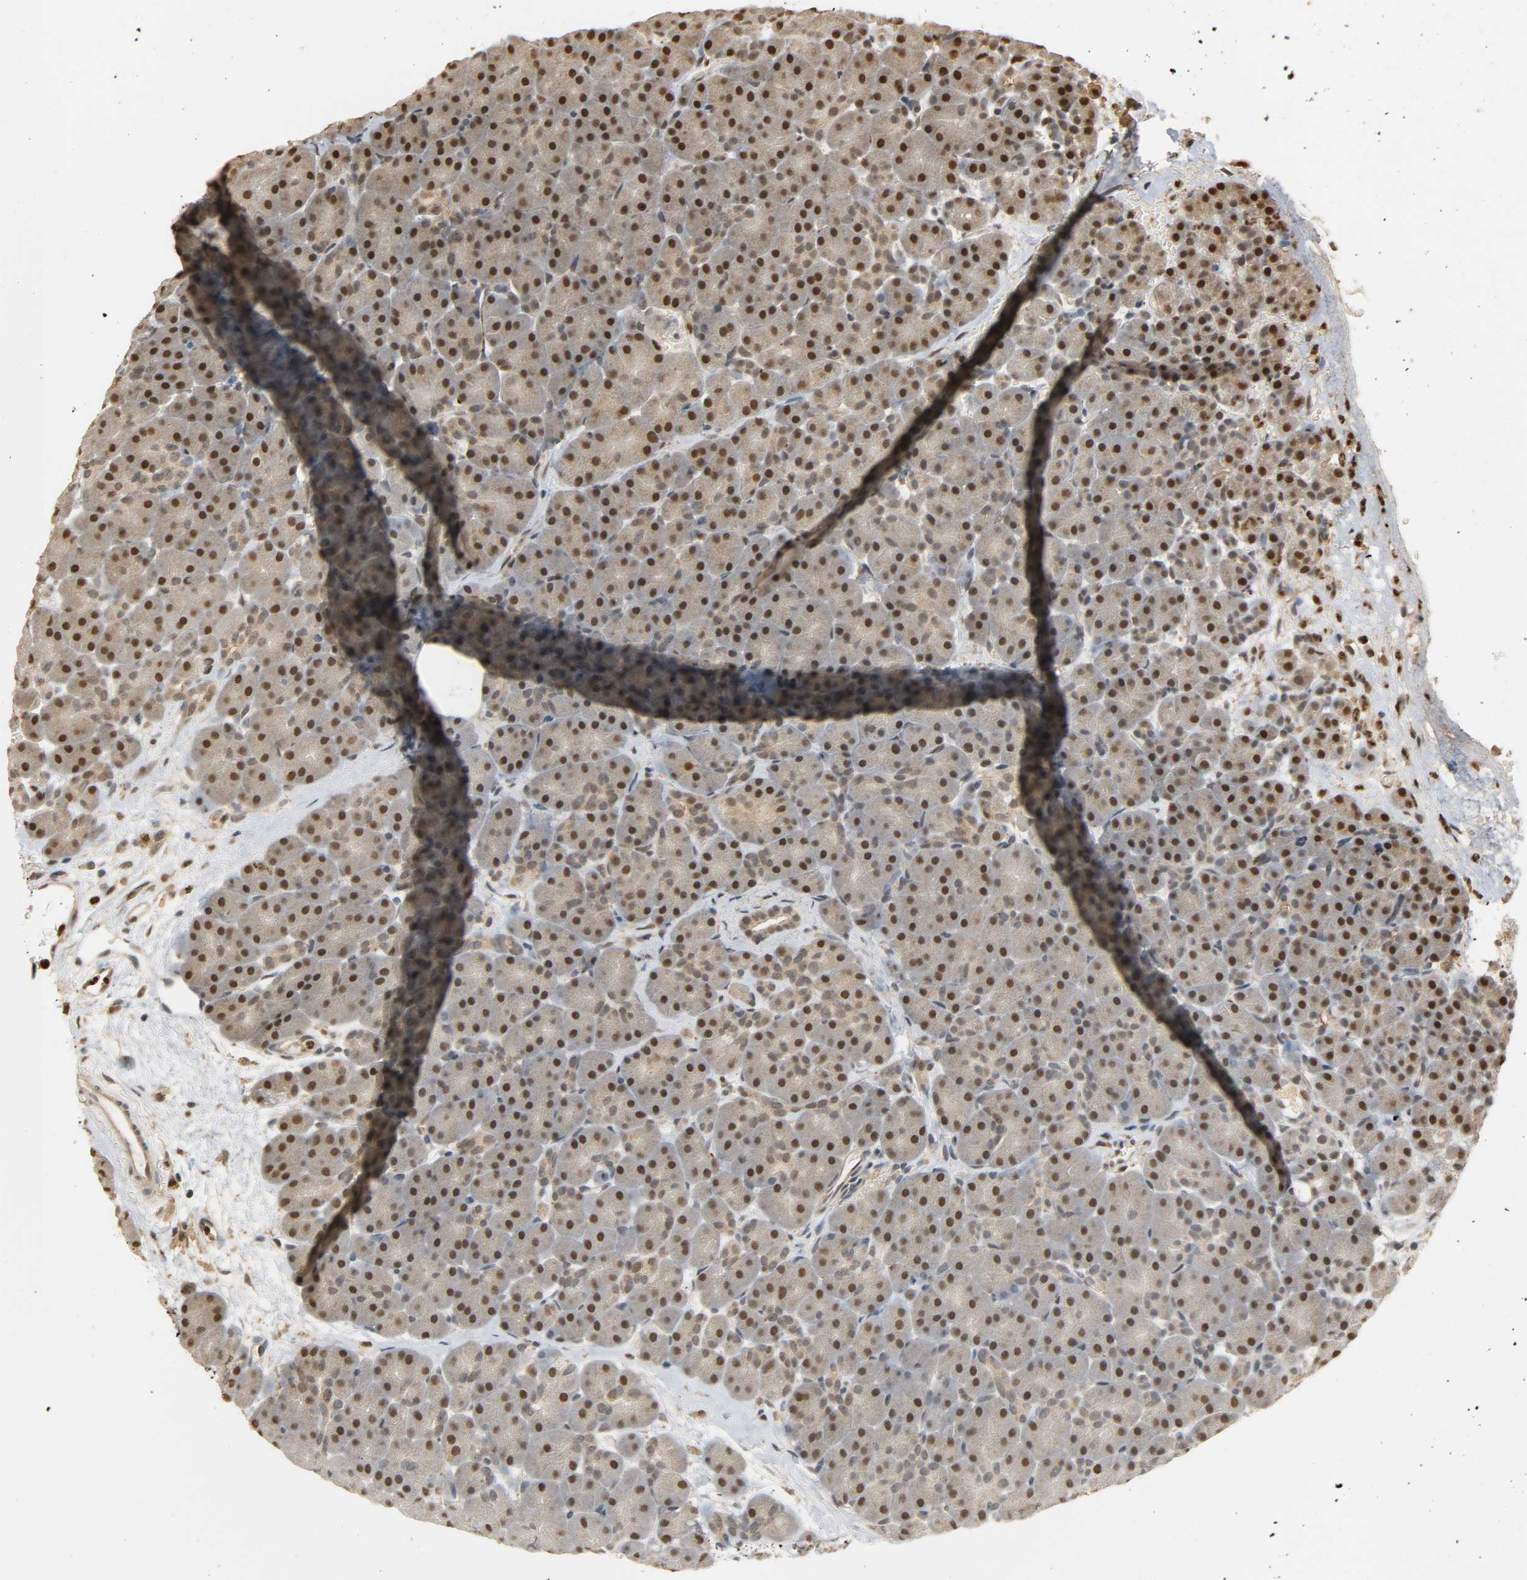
{"staining": {"intensity": "moderate", "quantity": ">75%", "location": "nuclear"}, "tissue": "pancreas", "cell_type": "Exocrine glandular cells", "image_type": "normal", "snomed": [{"axis": "morphology", "description": "Normal tissue, NOS"}, {"axis": "topography", "description": "Pancreas"}], "caption": "The micrograph displays a brown stain indicating the presence of a protein in the nuclear of exocrine glandular cells in pancreas. Immunohistochemistry (ihc) stains the protein of interest in brown and the nuclei are stained blue.", "gene": "ZFPM2", "patient": {"sex": "male", "age": 66}}